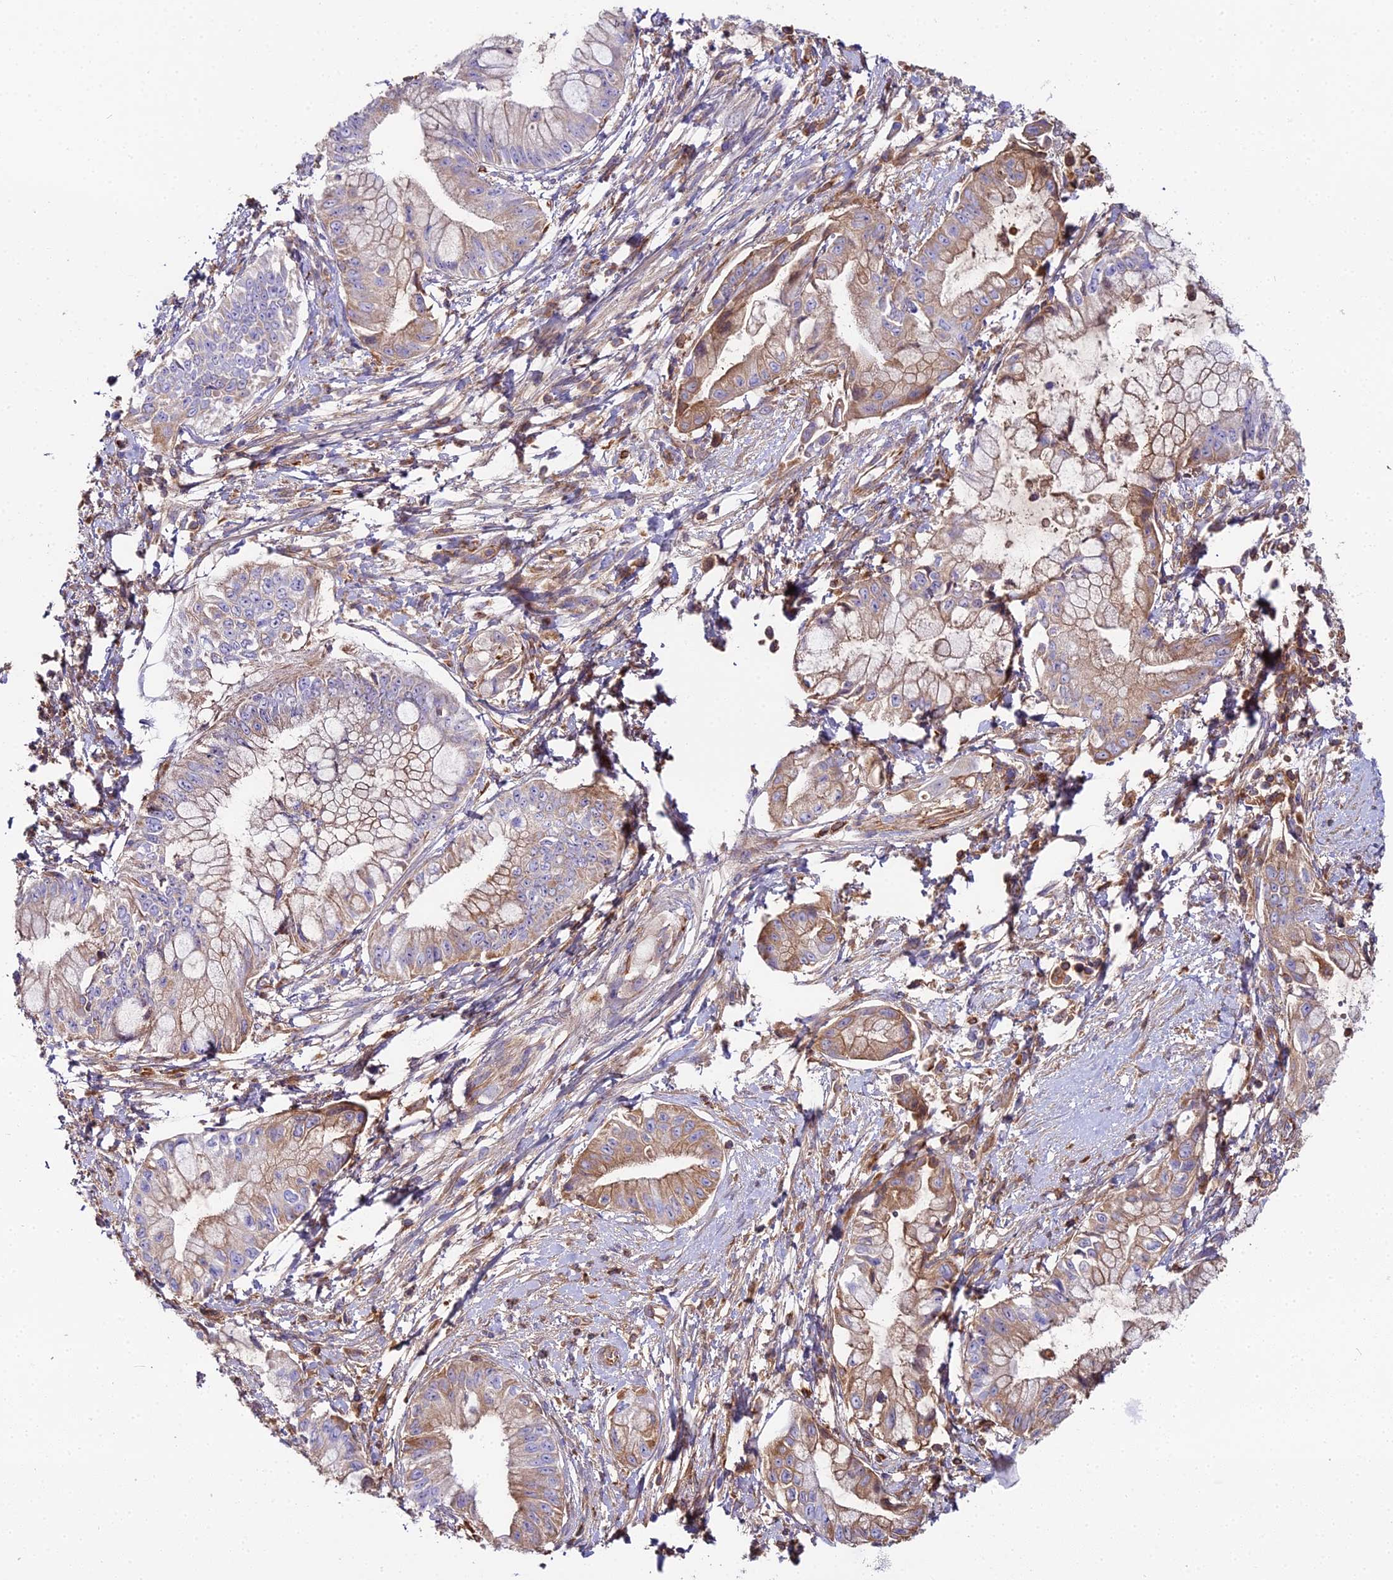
{"staining": {"intensity": "moderate", "quantity": "25%-75%", "location": "cytoplasmic/membranous"}, "tissue": "pancreatic cancer", "cell_type": "Tumor cells", "image_type": "cancer", "snomed": [{"axis": "morphology", "description": "Adenocarcinoma, NOS"}, {"axis": "topography", "description": "Pancreas"}], "caption": "IHC (DAB) staining of pancreatic adenocarcinoma demonstrates moderate cytoplasmic/membranous protein positivity in approximately 25%-75% of tumor cells.", "gene": "BEX4", "patient": {"sex": "male", "age": 48}}